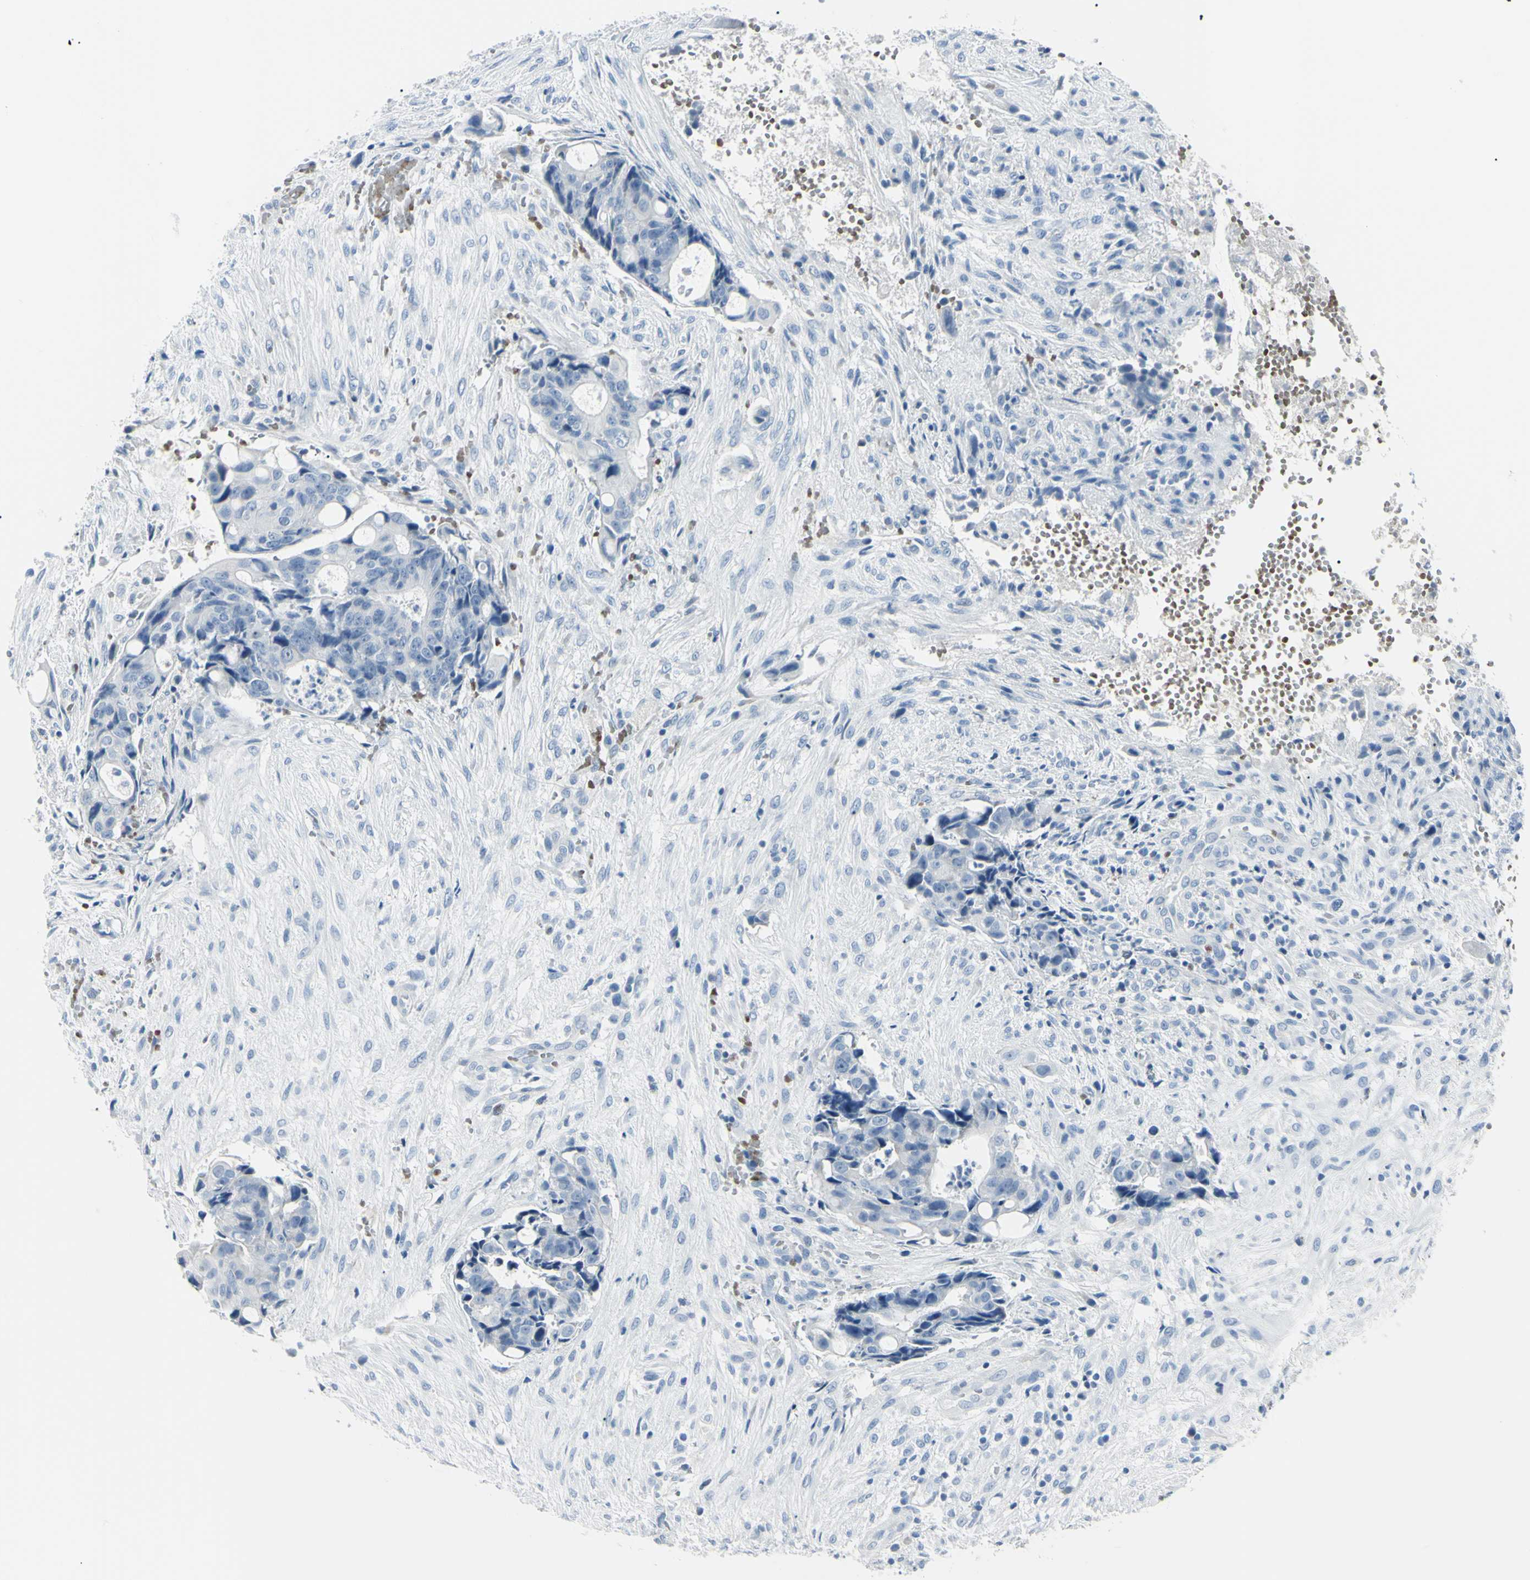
{"staining": {"intensity": "negative", "quantity": "none", "location": "none"}, "tissue": "colorectal cancer", "cell_type": "Tumor cells", "image_type": "cancer", "snomed": [{"axis": "morphology", "description": "Adenocarcinoma, NOS"}, {"axis": "topography", "description": "Colon"}], "caption": "Immunohistochemistry micrograph of colorectal cancer stained for a protein (brown), which reveals no staining in tumor cells. The staining is performed using DAB brown chromogen with nuclei counter-stained in using hematoxylin.", "gene": "CA2", "patient": {"sex": "female", "age": 57}}